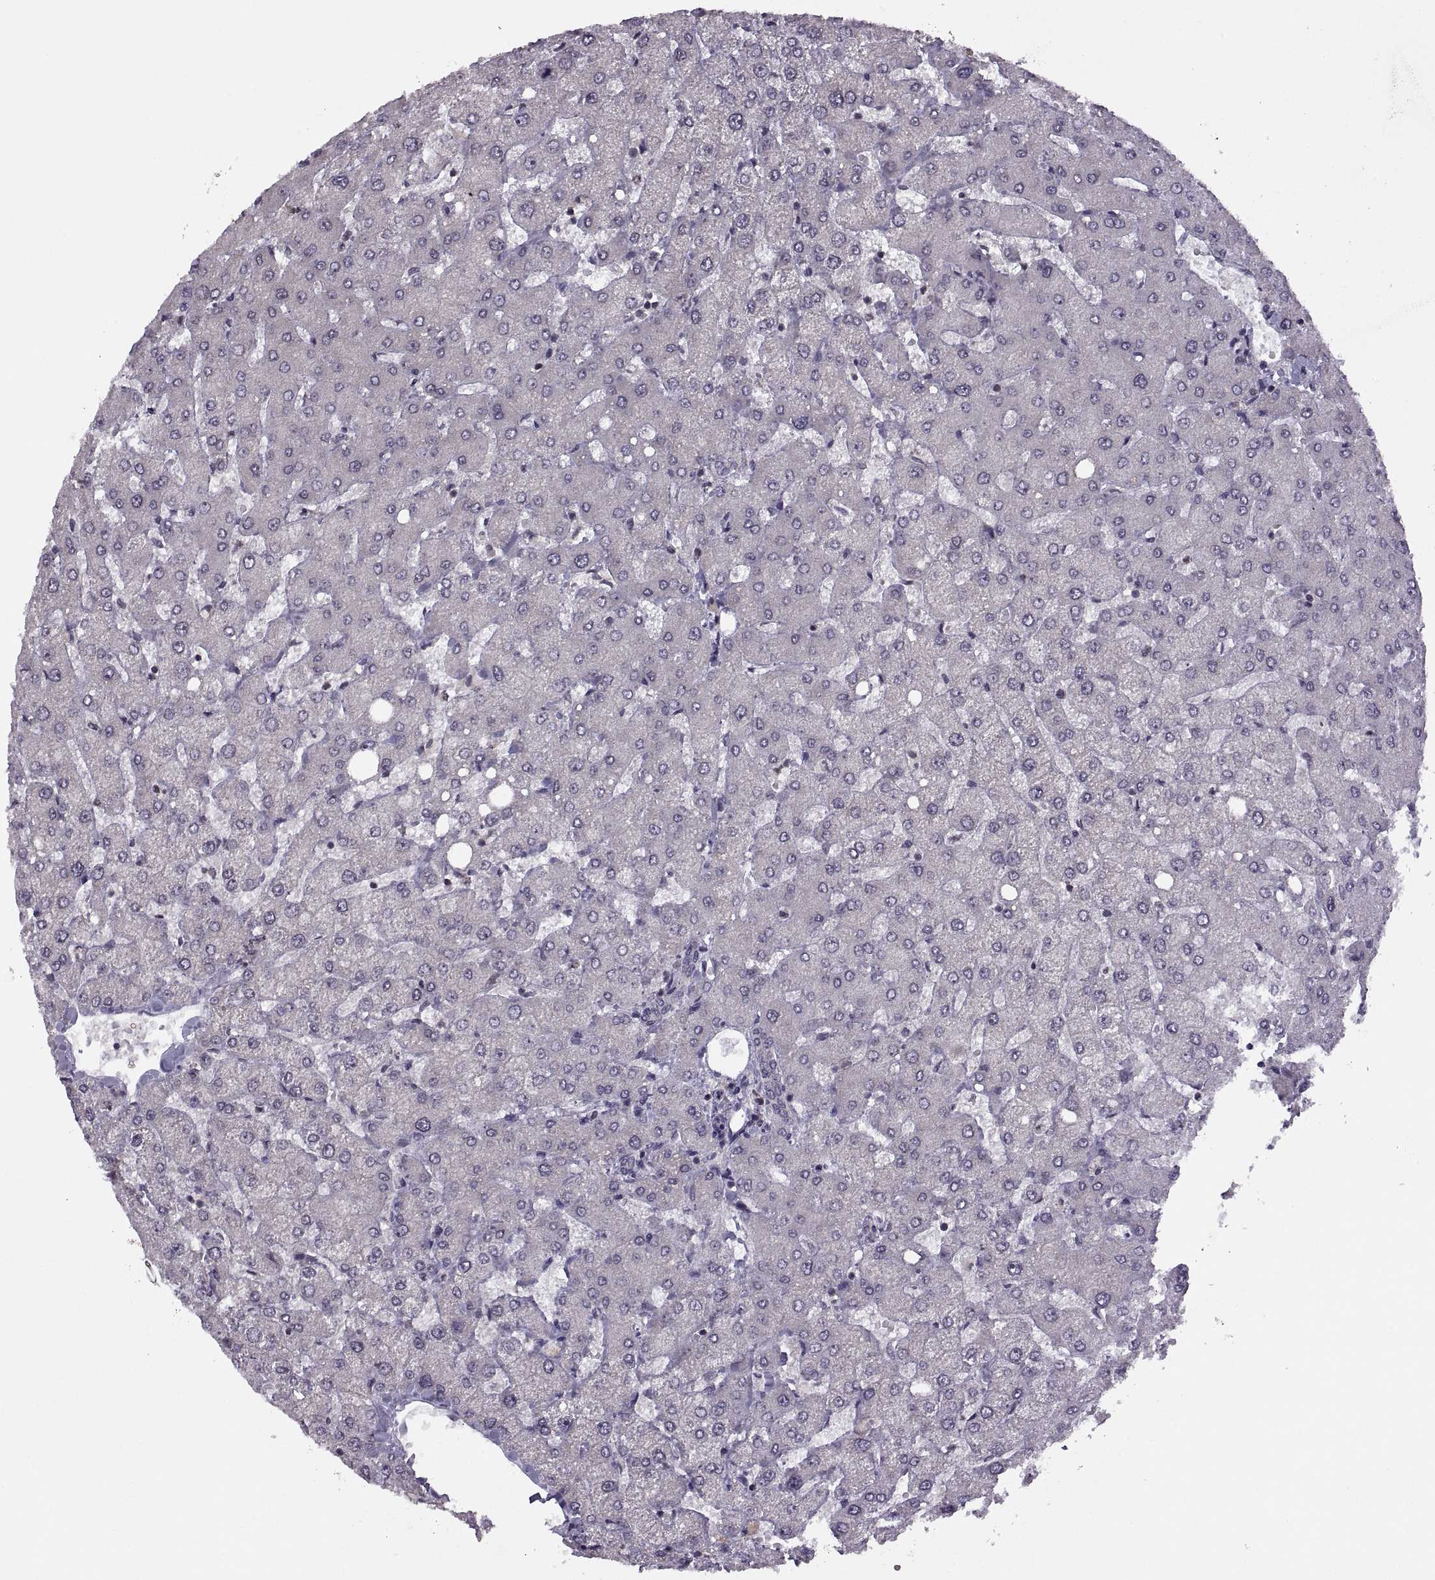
{"staining": {"intensity": "negative", "quantity": "none", "location": "none"}, "tissue": "liver", "cell_type": "Cholangiocytes", "image_type": "normal", "snomed": [{"axis": "morphology", "description": "Normal tissue, NOS"}, {"axis": "topography", "description": "Liver"}], "caption": "Immunohistochemistry of normal liver exhibits no staining in cholangiocytes.", "gene": "INTS3", "patient": {"sex": "female", "age": 54}}